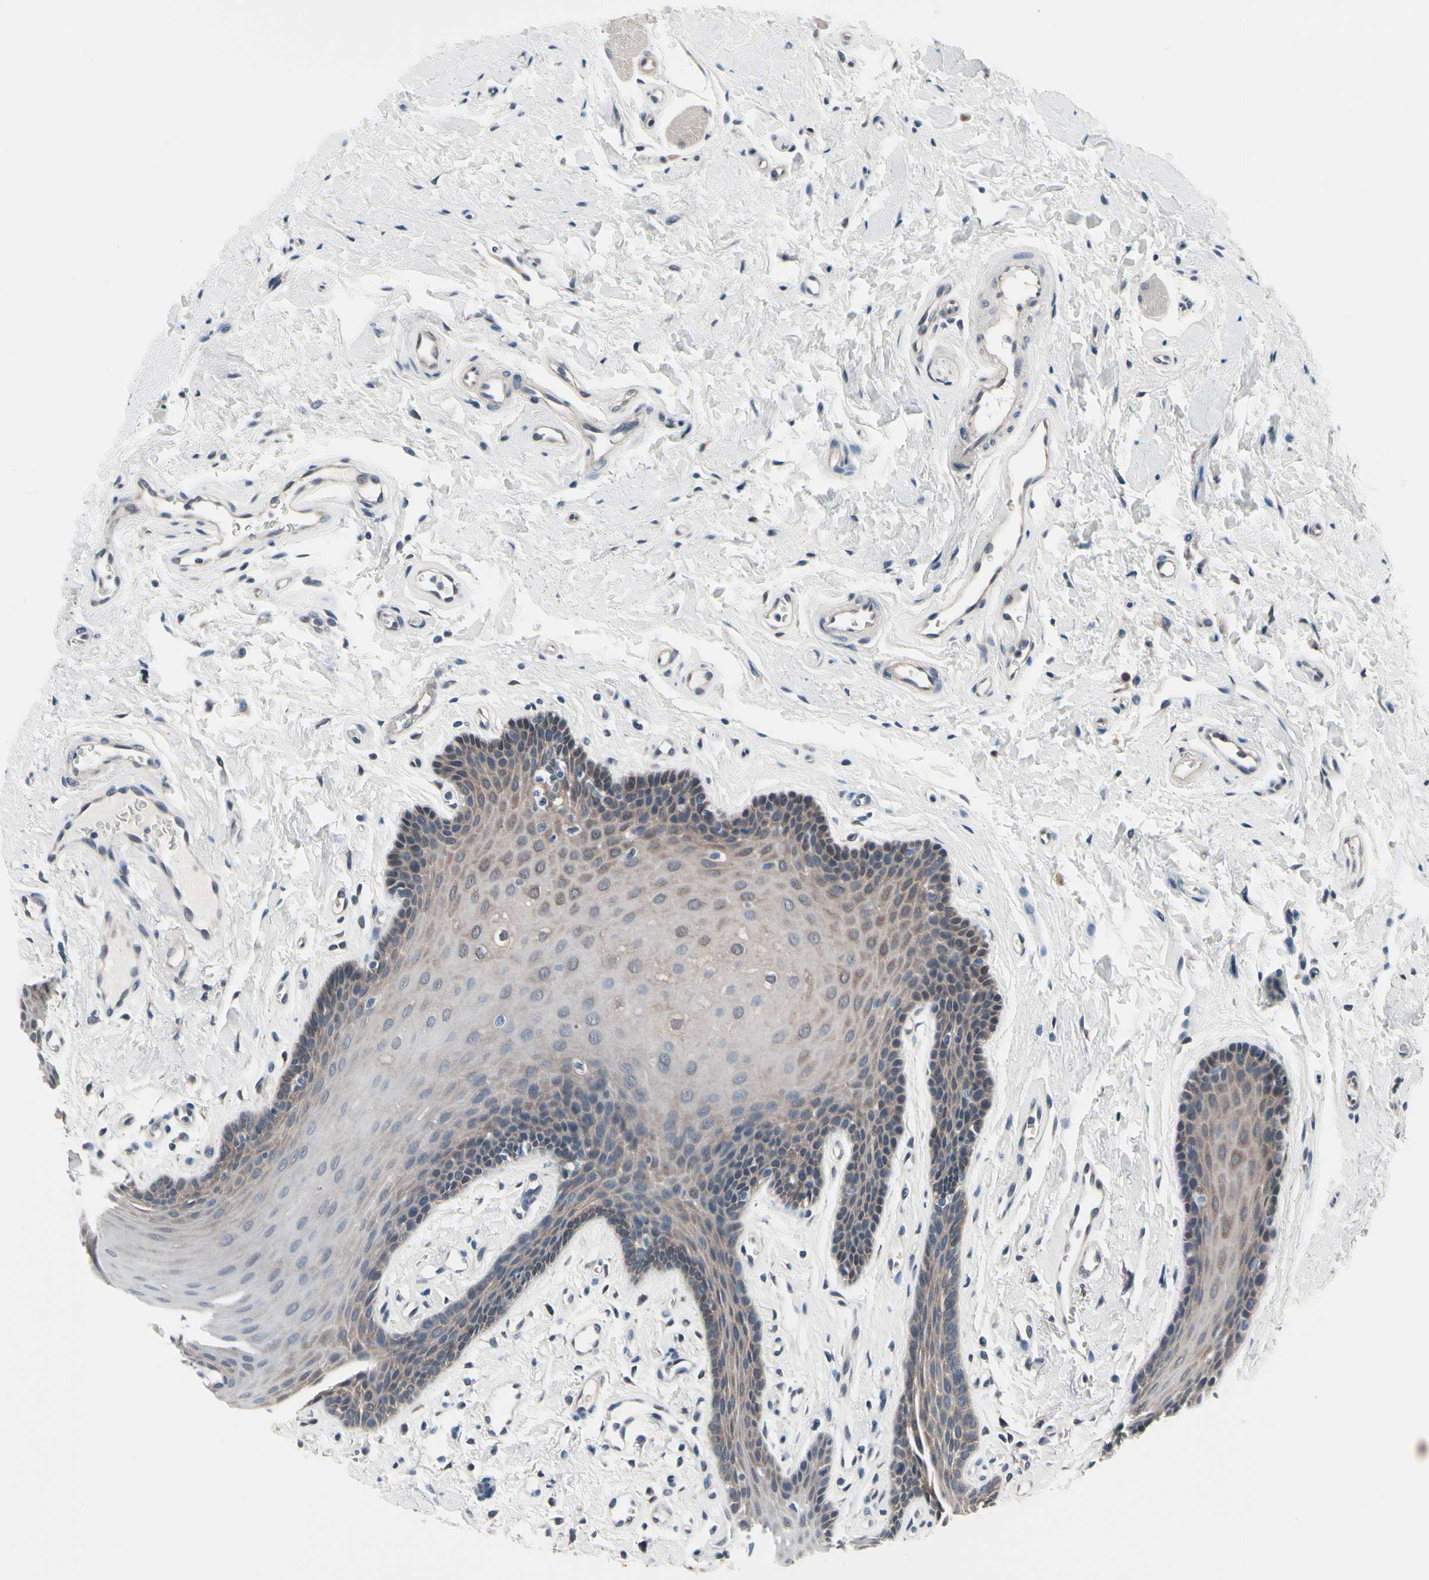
{"staining": {"intensity": "weak", "quantity": "25%-75%", "location": "cytoplasmic/membranous"}, "tissue": "oral mucosa", "cell_type": "Squamous epithelial cells", "image_type": "normal", "snomed": [{"axis": "morphology", "description": "Normal tissue, NOS"}, {"axis": "topography", "description": "Oral tissue"}], "caption": "An immunohistochemistry (IHC) micrograph of unremarkable tissue is shown. Protein staining in brown shows weak cytoplasmic/membranous positivity in oral mucosa within squamous epithelial cells.", "gene": "PRDX6", "patient": {"sex": "male", "age": 62}}